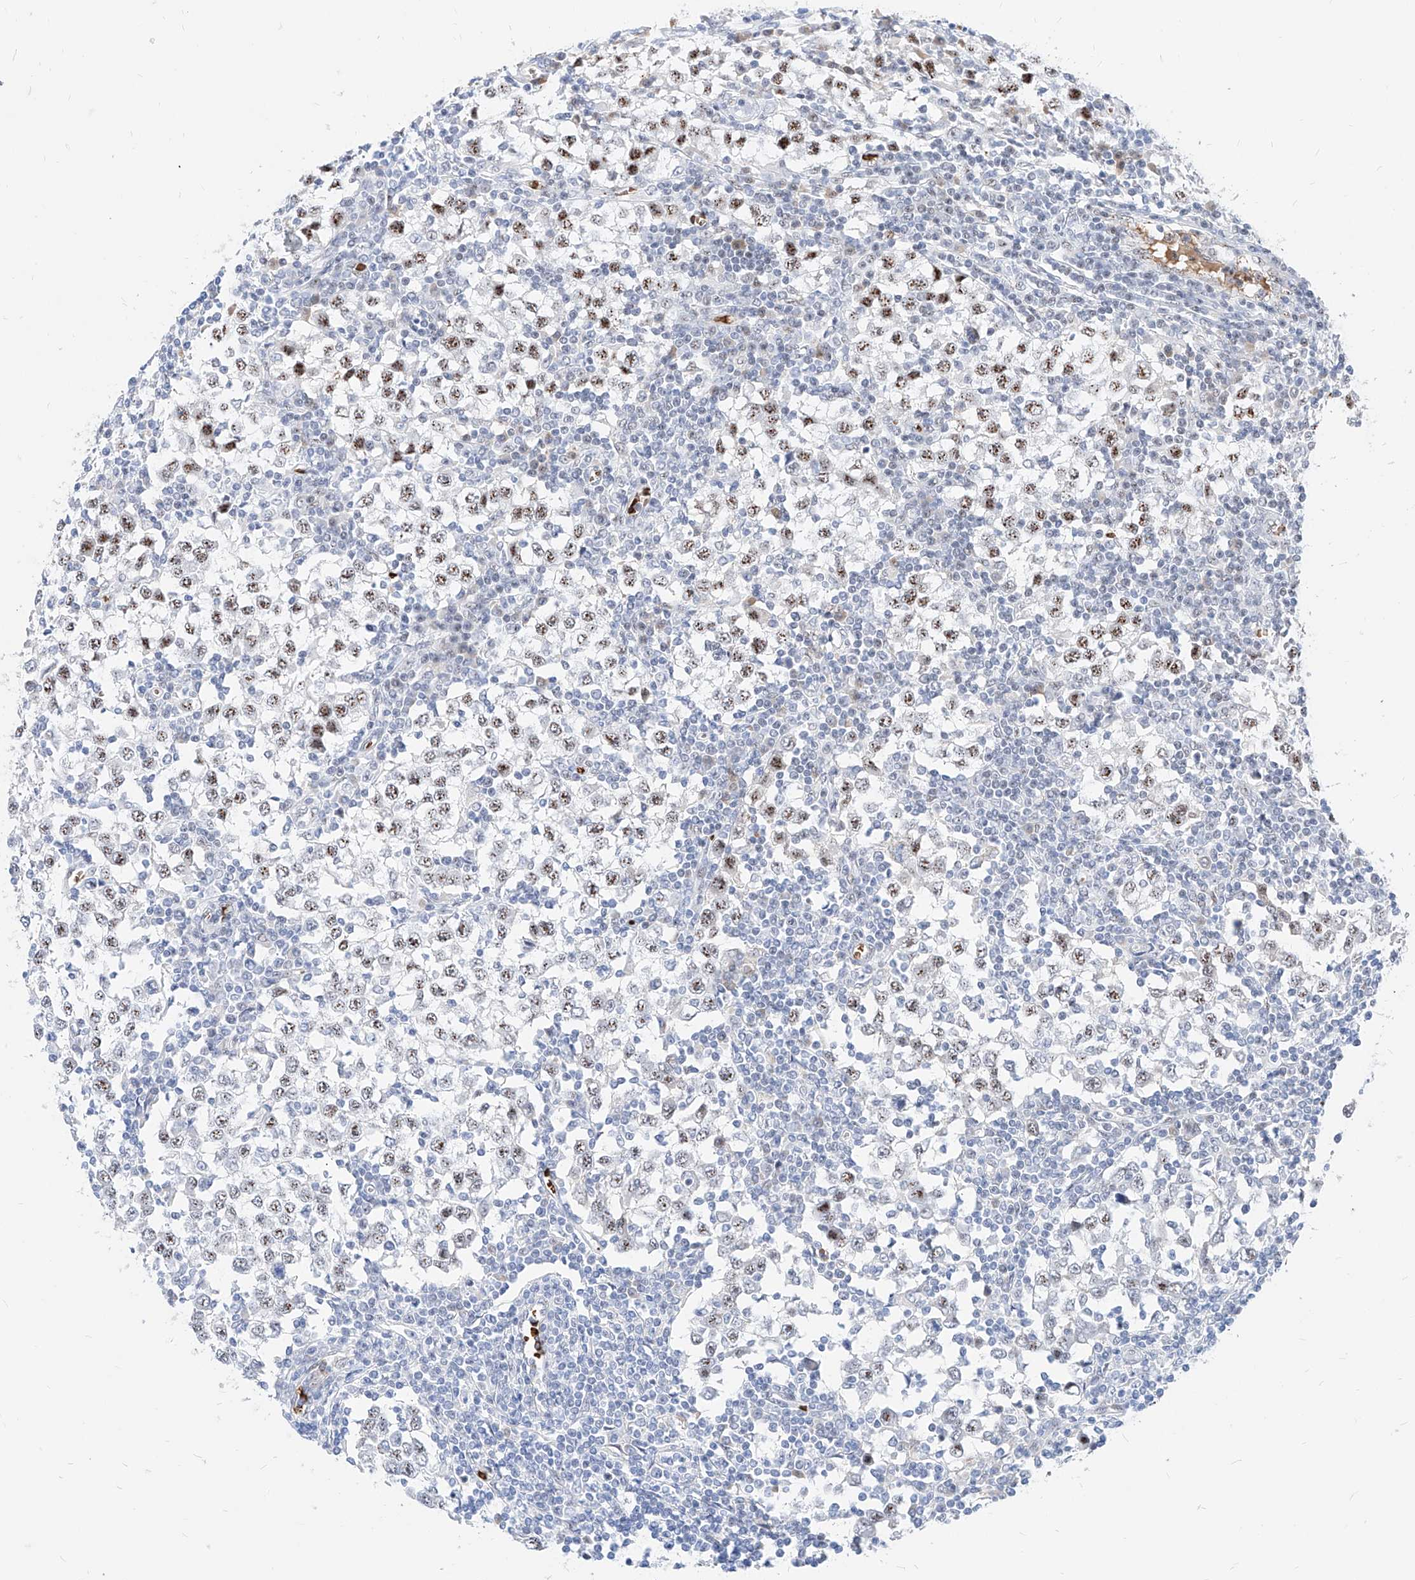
{"staining": {"intensity": "moderate", "quantity": "25%-75%", "location": "nuclear"}, "tissue": "testis cancer", "cell_type": "Tumor cells", "image_type": "cancer", "snomed": [{"axis": "morphology", "description": "Seminoma, NOS"}, {"axis": "topography", "description": "Testis"}], "caption": "Immunohistochemistry (IHC) micrograph of testis cancer (seminoma) stained for a protein (brown), which displays medium levels of moderate nuclear positivity in approximately 25%-75% of tumor cells.", "gene": "ZFP42", "patient": {"sex": "male", "age": 65}}